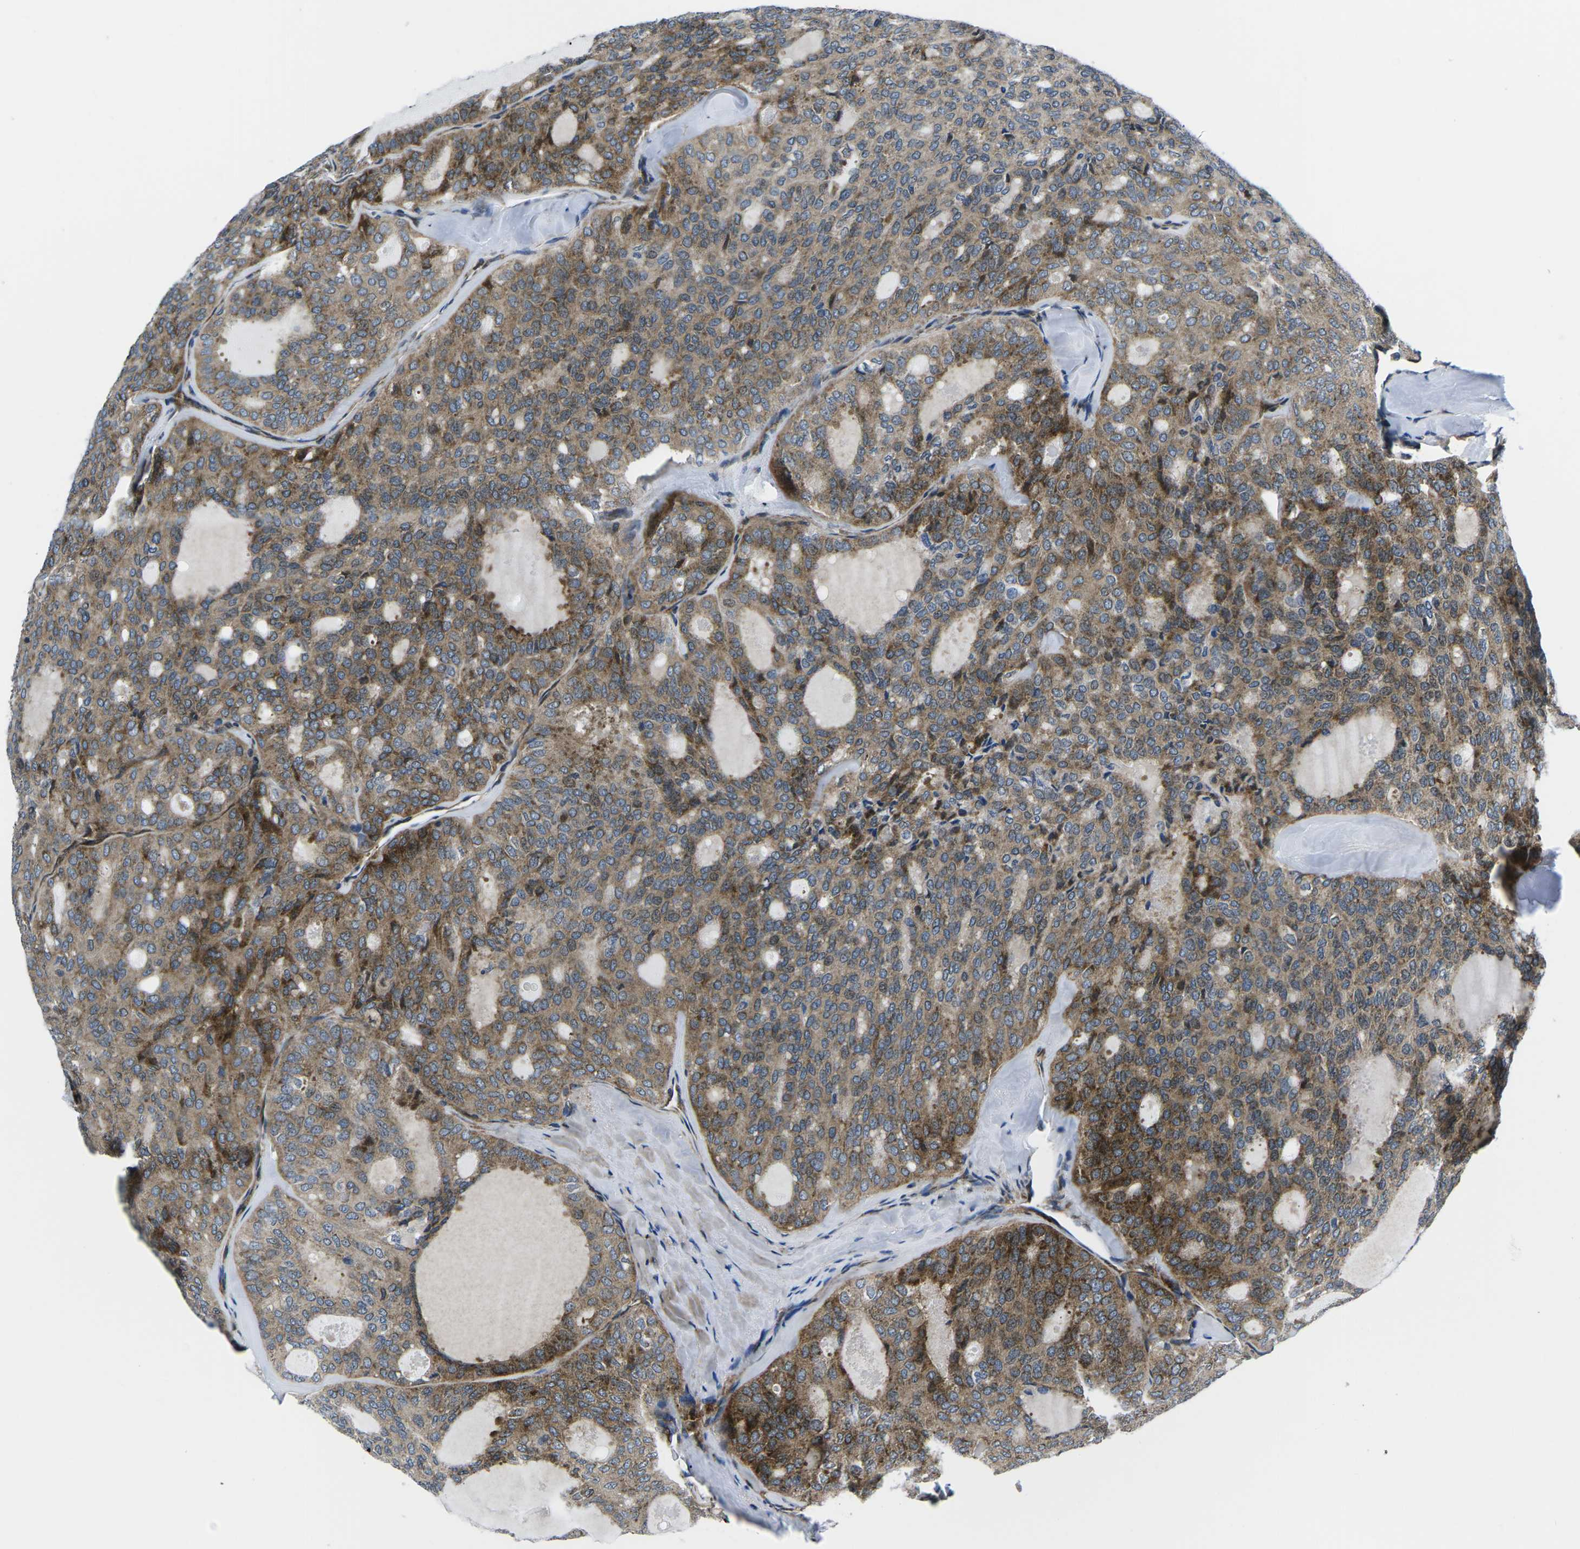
{"staining": {"intensity": "moderate", "quantity": ">75%", "location": "cytoplasmic/membranous"}, "tissue": "thyroid cancer", "cell_type": "Tumor cells", "image_type": "cancer", "snomed": [{"axis": "morphology", "description": "Follicular adenoma carcinoma, NOS"}, {"axis": "topography", "description": "Thyroid gland"}], "caption": "Thyroid cancer stained with a protein marker reveals moderate staining in tumor cells.", "gene": "EIF4E", "patient": {"sex": "male", "age": 75}}